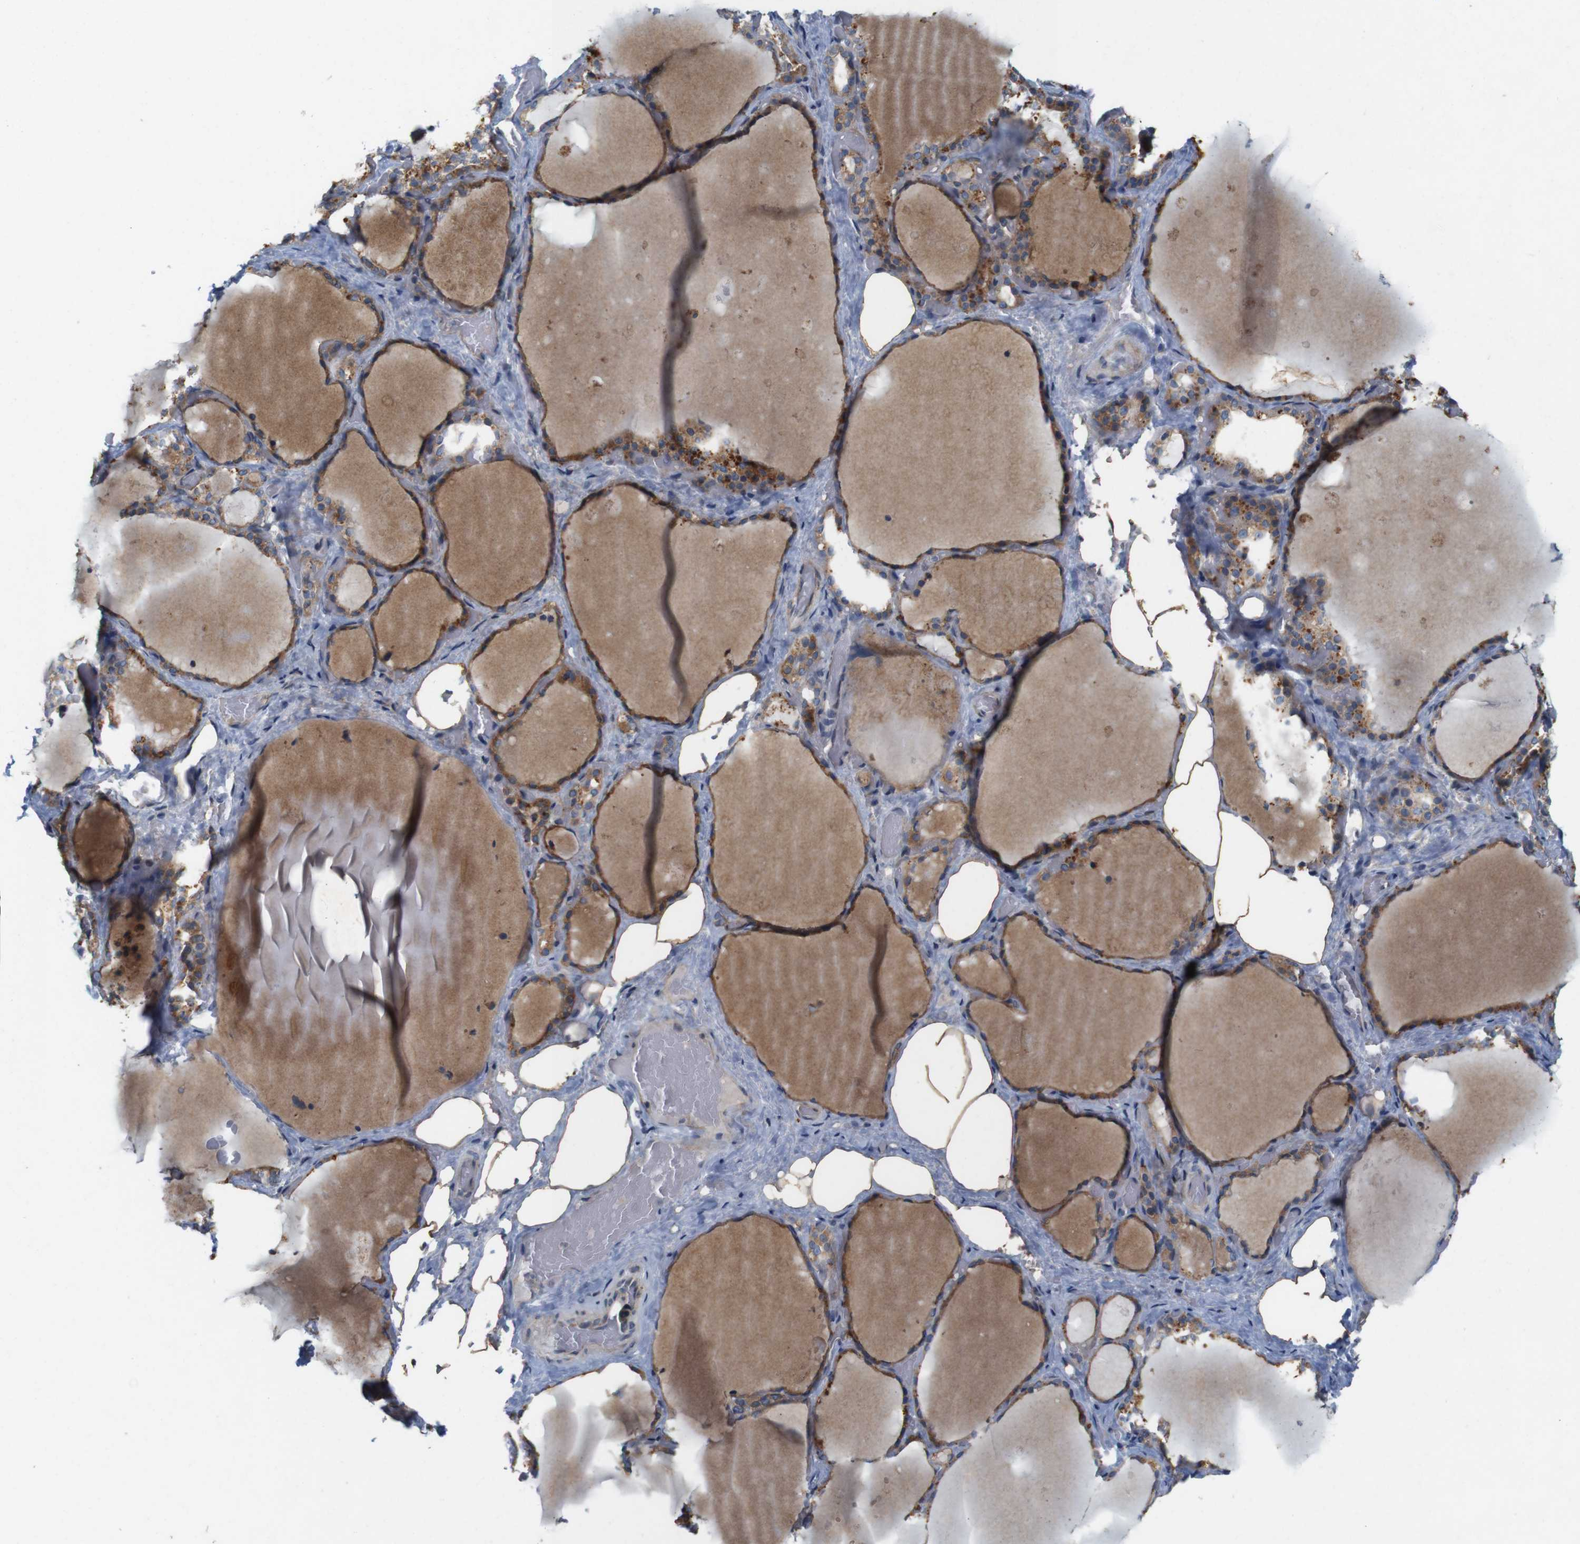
{"staining": {"intensity": "strong", "quantity": ">75%", "location": "cytoplasmic/membranous"}, "tissue": "thyroid gland", "cell_type": "Glandular cells", "image_type": "normal", "snomed": [{"axis": "morphology", "description": "Normal tissue, NOS"}, {"axis": "topography", "description": "Thyroid gland"}], "caption": "Immunohistochemical staining of benign thyroid gland exhibits high levels of strong cytoplasmic/membranous staining in about >75% of glandular cells. Nuclei are stained in blue.", "gene": "SIGLEC8", "patient": {"sex": "male", "age": 61}}